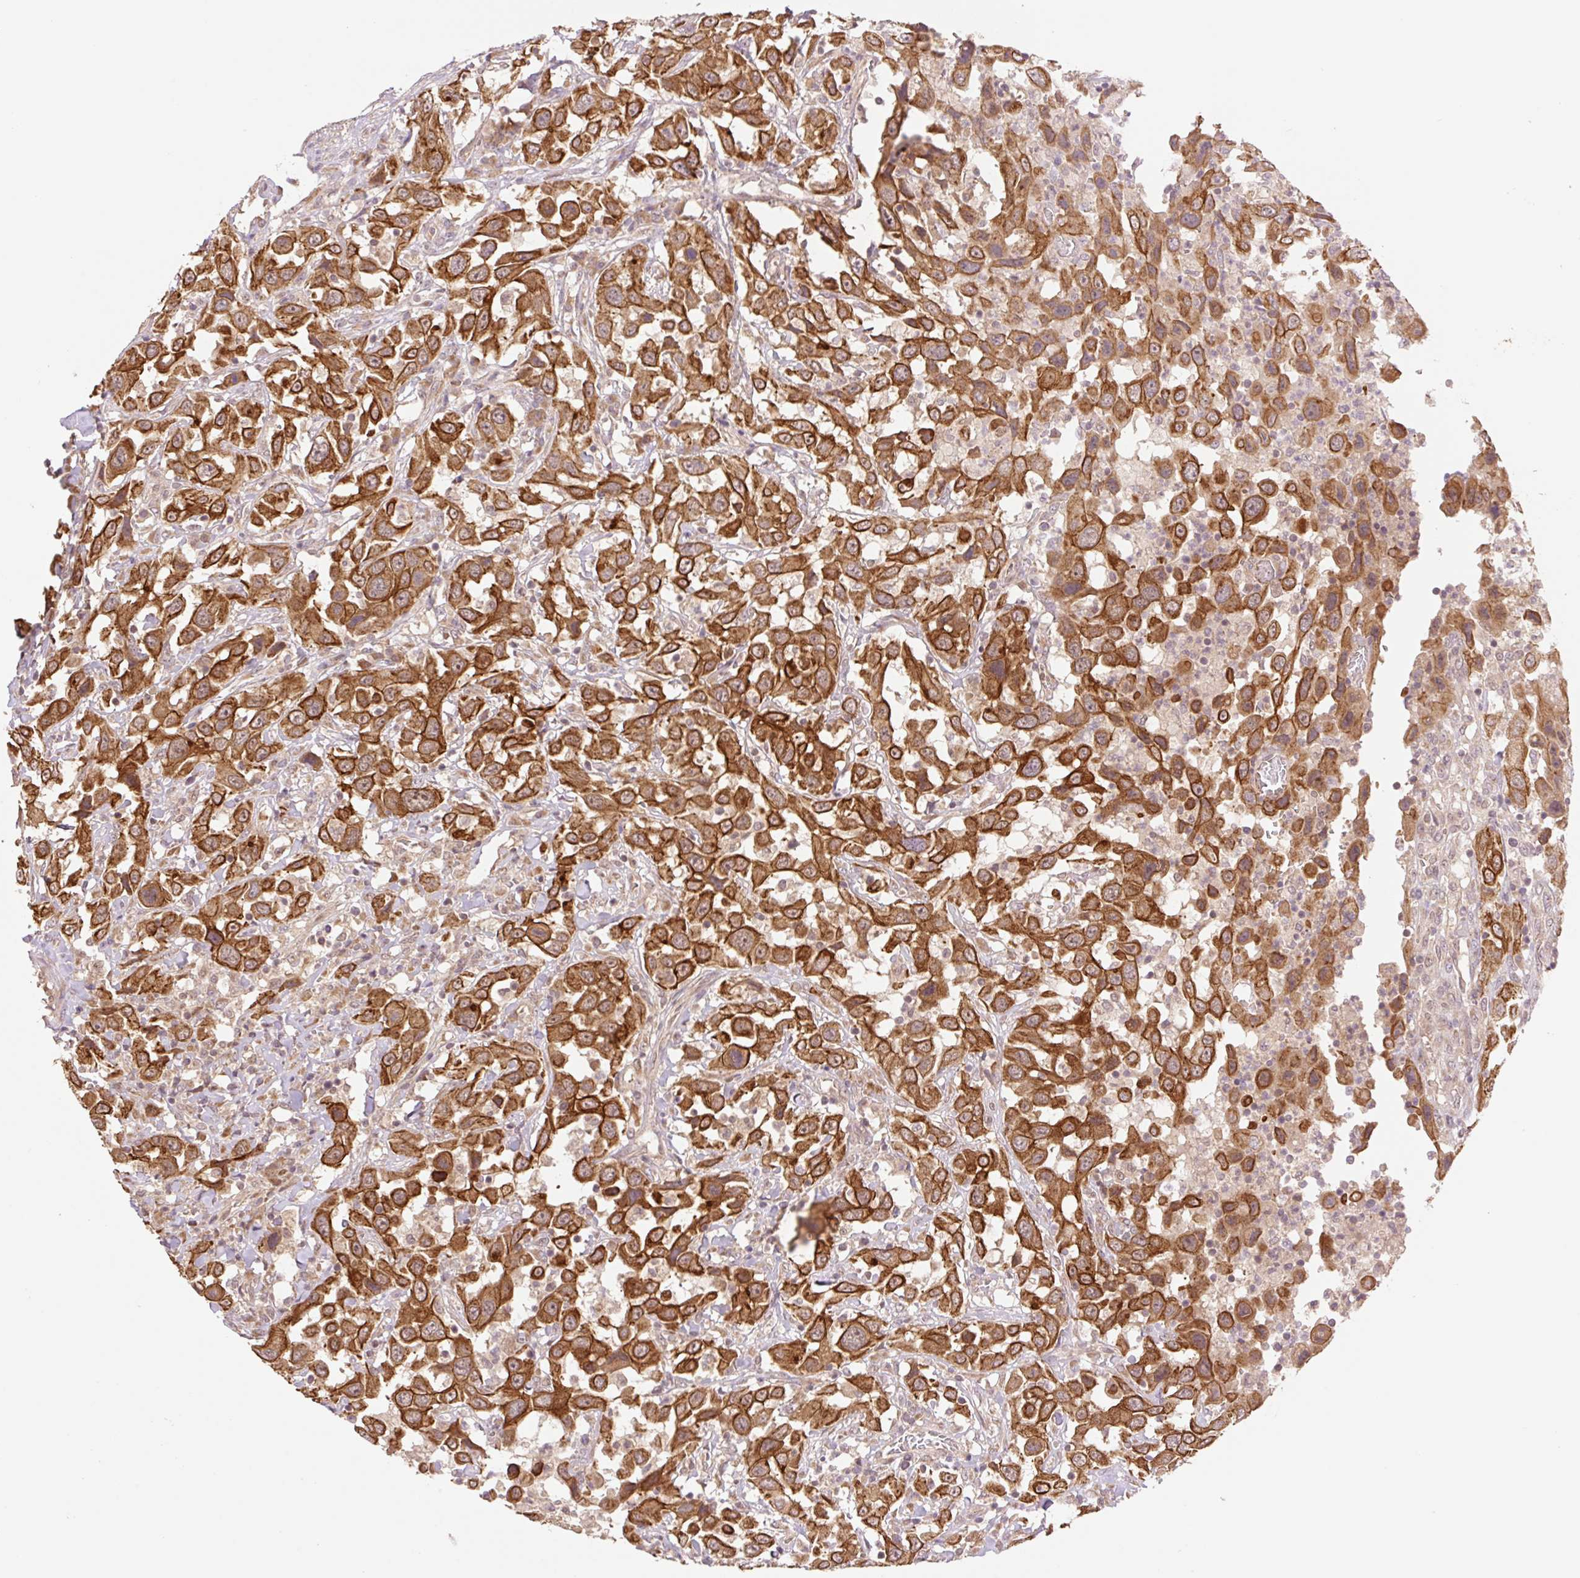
{"staining": {"intensity": "strong", "quantity": ">75%", "location": "cytoplasmic/membranous"}, "tissue": "urothelial cancer", "cell_type": "Tumor cells", "image_type": "cancer", "snomed": [{"axis": "morphology", "description": "Urothelial carcinoma, High grade"}, {"axis": "topography", "description": "Urinary bladder"}], "caption": "The photomicrograph demonstrates immunohistochemical staining of high-grade urothelial carcinoma. There is strong cytoplasmic/membranous staining is present in approximately >75% of tumor cells.", "gene": "YJU2B", "patient": {"sex": "male", "age": 61}}